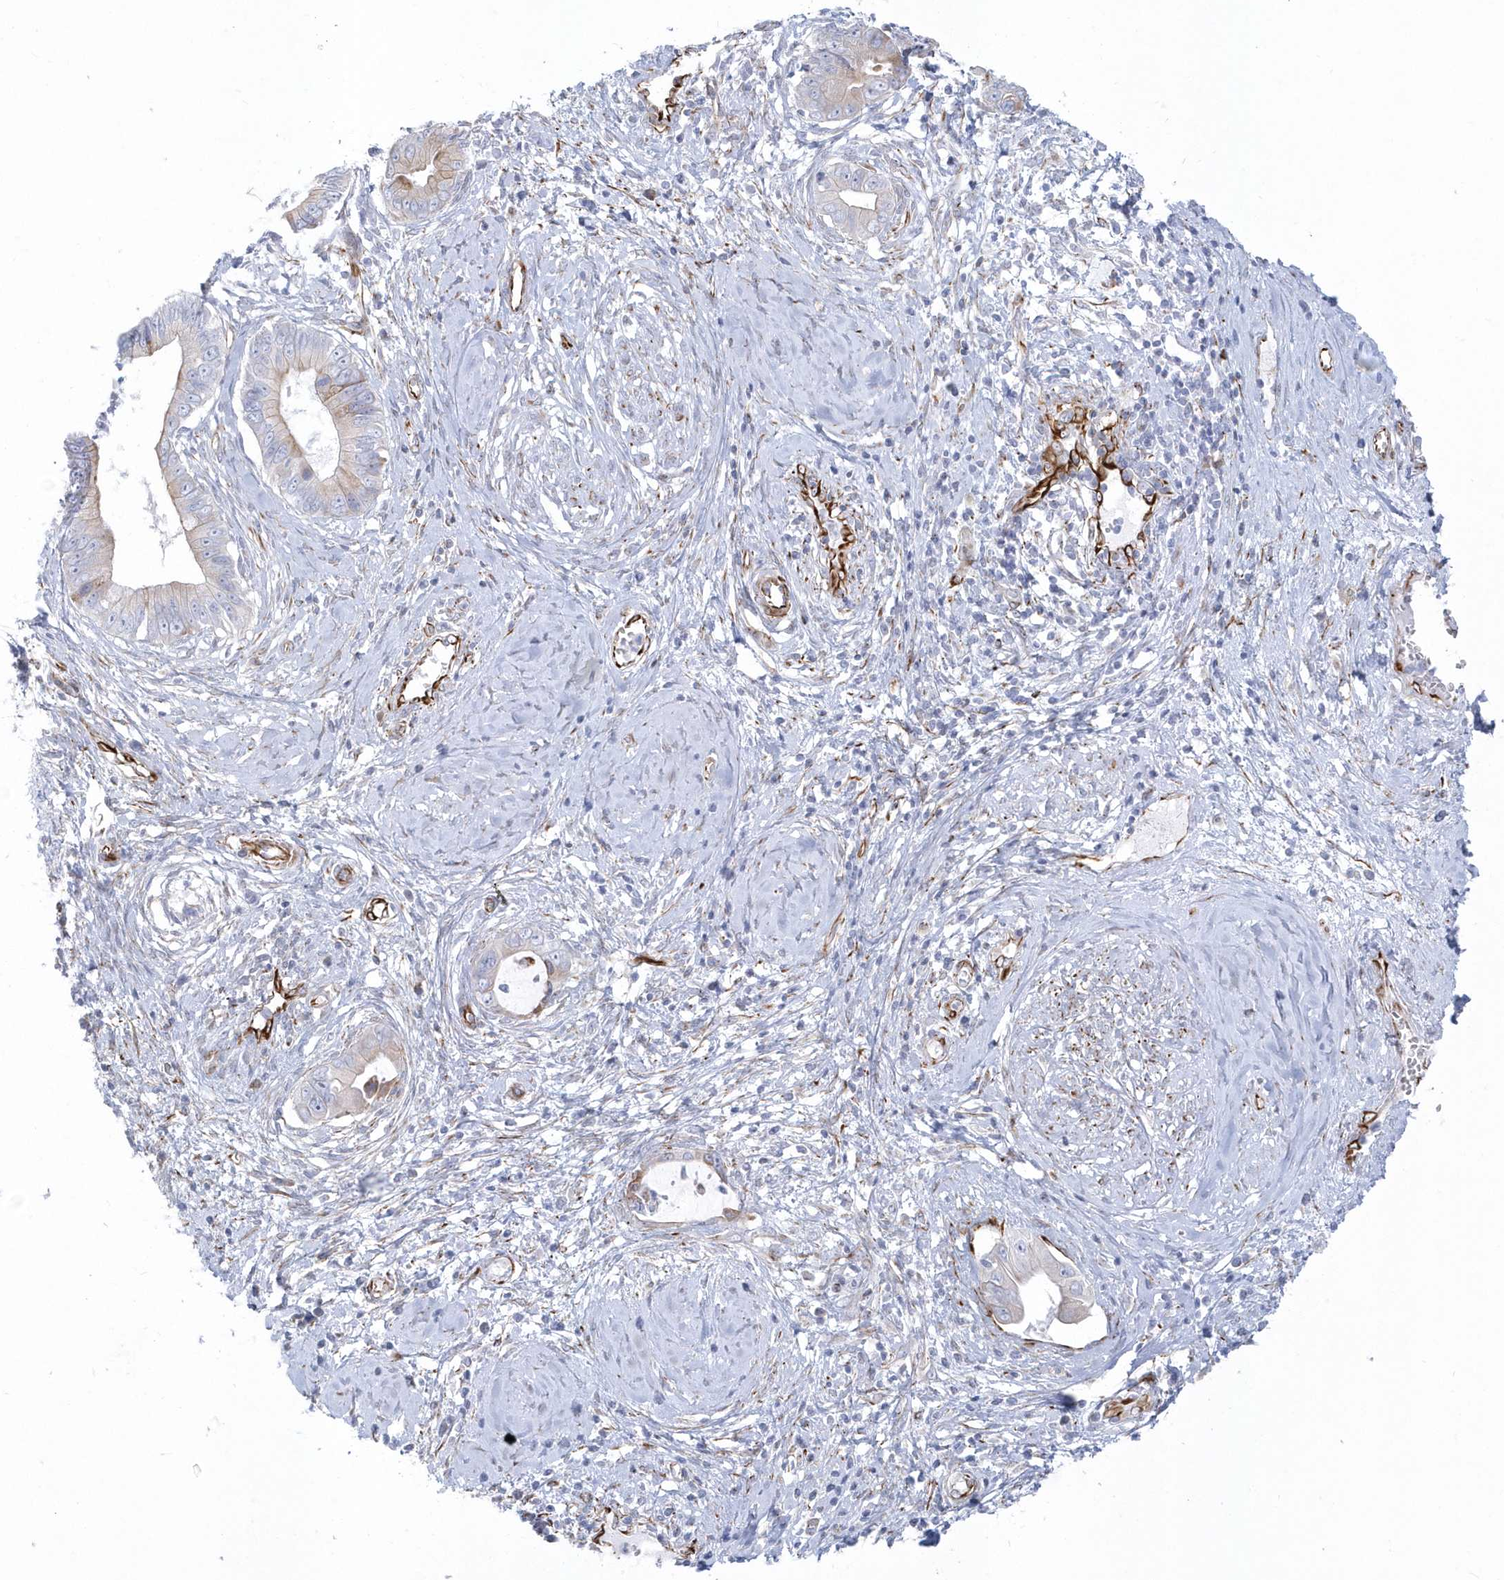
{"staining": {"intensity": "weak", "quantity": "<25%", "location": "cytoplasmic/membranous"}, "tissue": "cervical cancer", "cell_type": "Tumor cells", "image_type": "cancer", "snomed": [{"axis": "morphology", "description": "Adenocarcinoma, NOS"}, {"axis": "topography", "description": "Cervix"}], "caption": "Cervical adenocarcinoma stained for a protein using immunohistochemistry reveals no positivity tumor cells.", "gene": "PPIL6", "patient": {"sex": "female", "age": 44}}